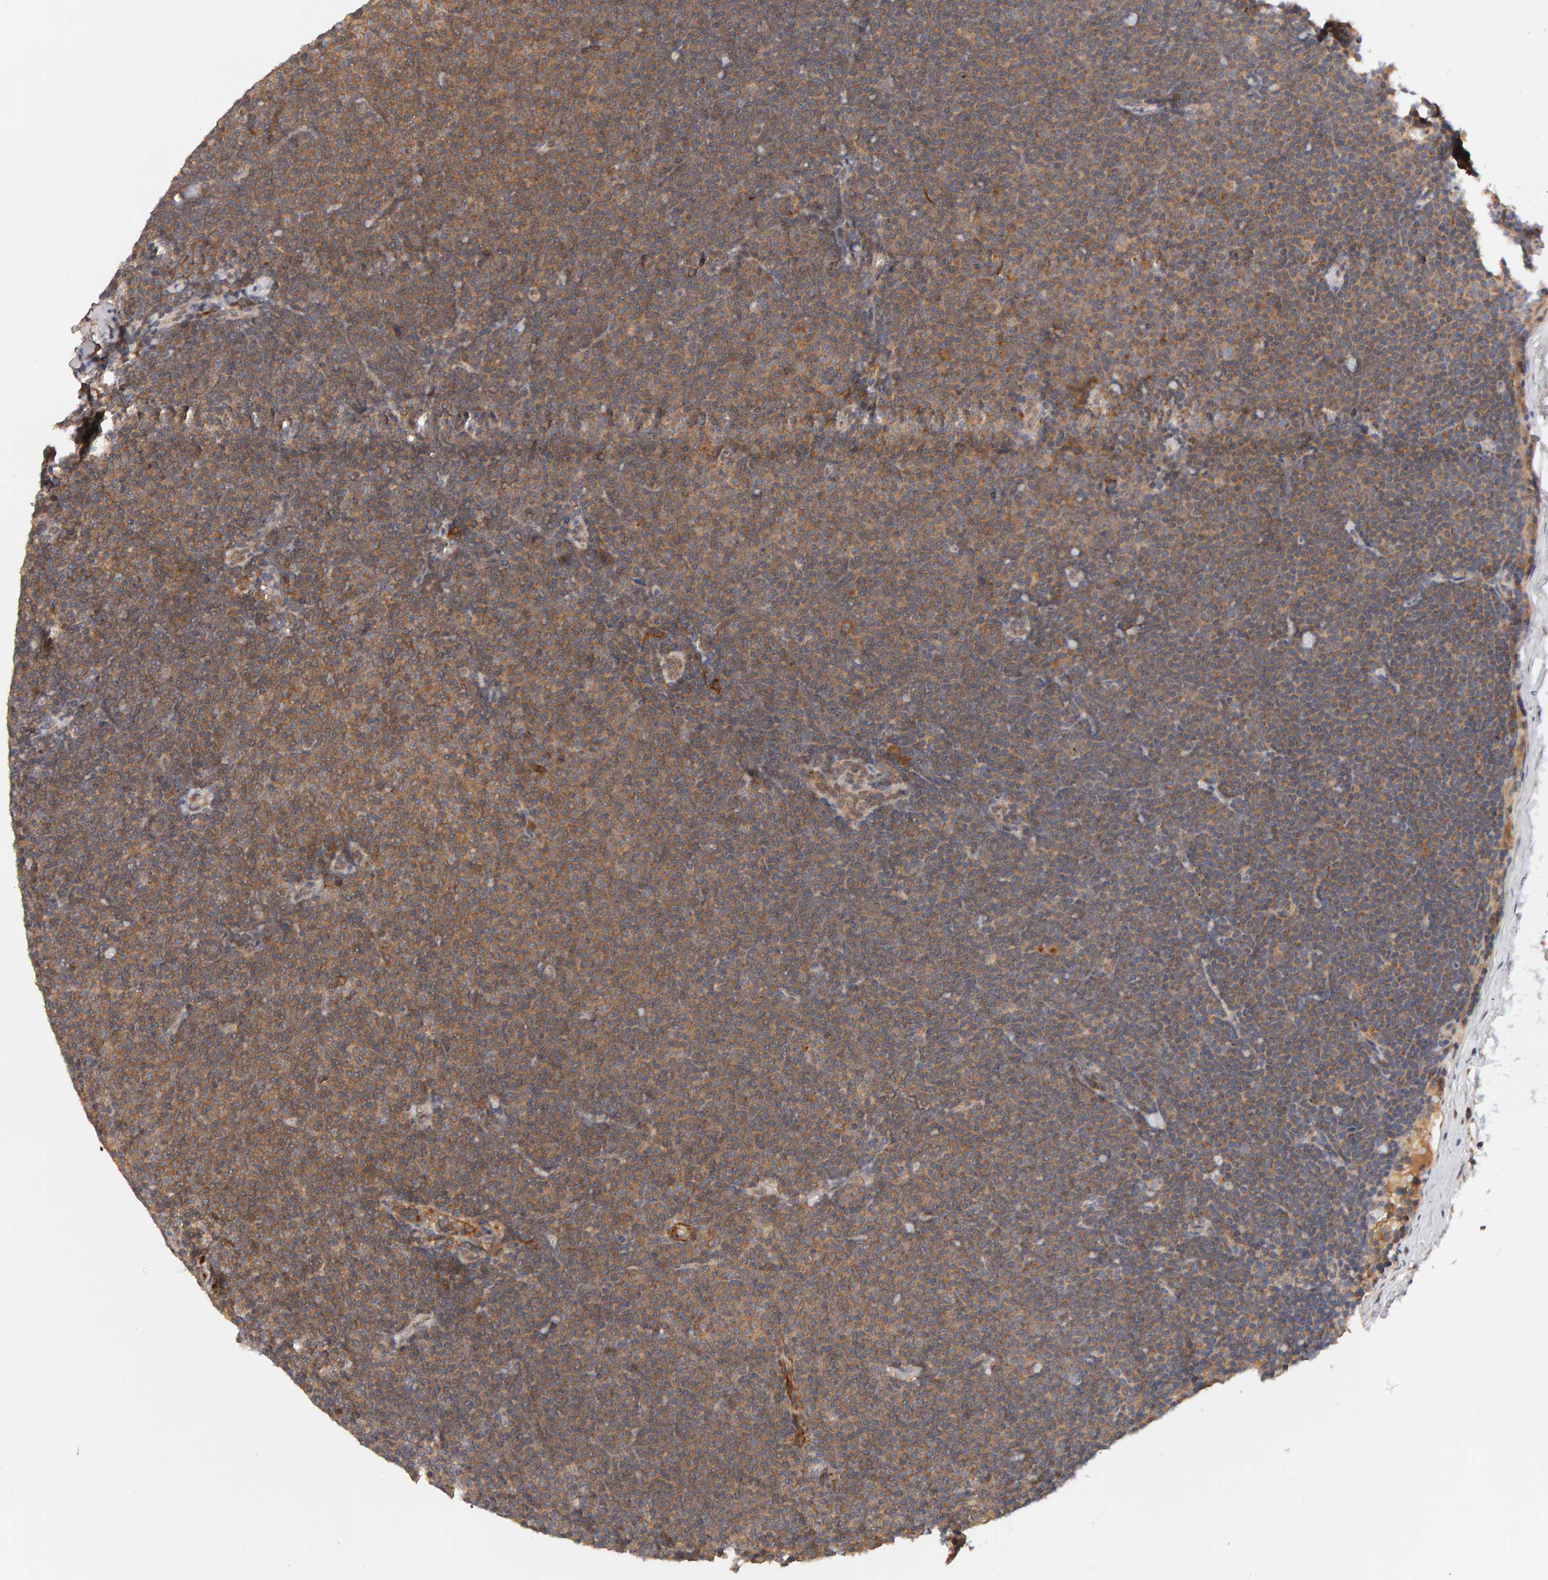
{"staining": {"intensity": "moderate", "quantity": "25%-75%", "location": "cytoplasmic/membranous"}, "tissue": "lymphoma", "cell_type": "Tumor cells", "image_type": "cancer", "snomed": [{"axis": "morphology", "description": "Malignant lymphoma, non-Hodgkin's type, Low grade"}, {"axis": "topography", "description": "Lymph node"}], "caption": "Immunohistochemical staining of human lymphoma exhibits moderate cytoplasmic/membranous protein staining in about 25%-75% of tumor cells. The protein of interest is shown in brown color, while the nuclei are stained blue.", "gene": "NUDCD1", "patient": {"sex": "female", "age": 53}}